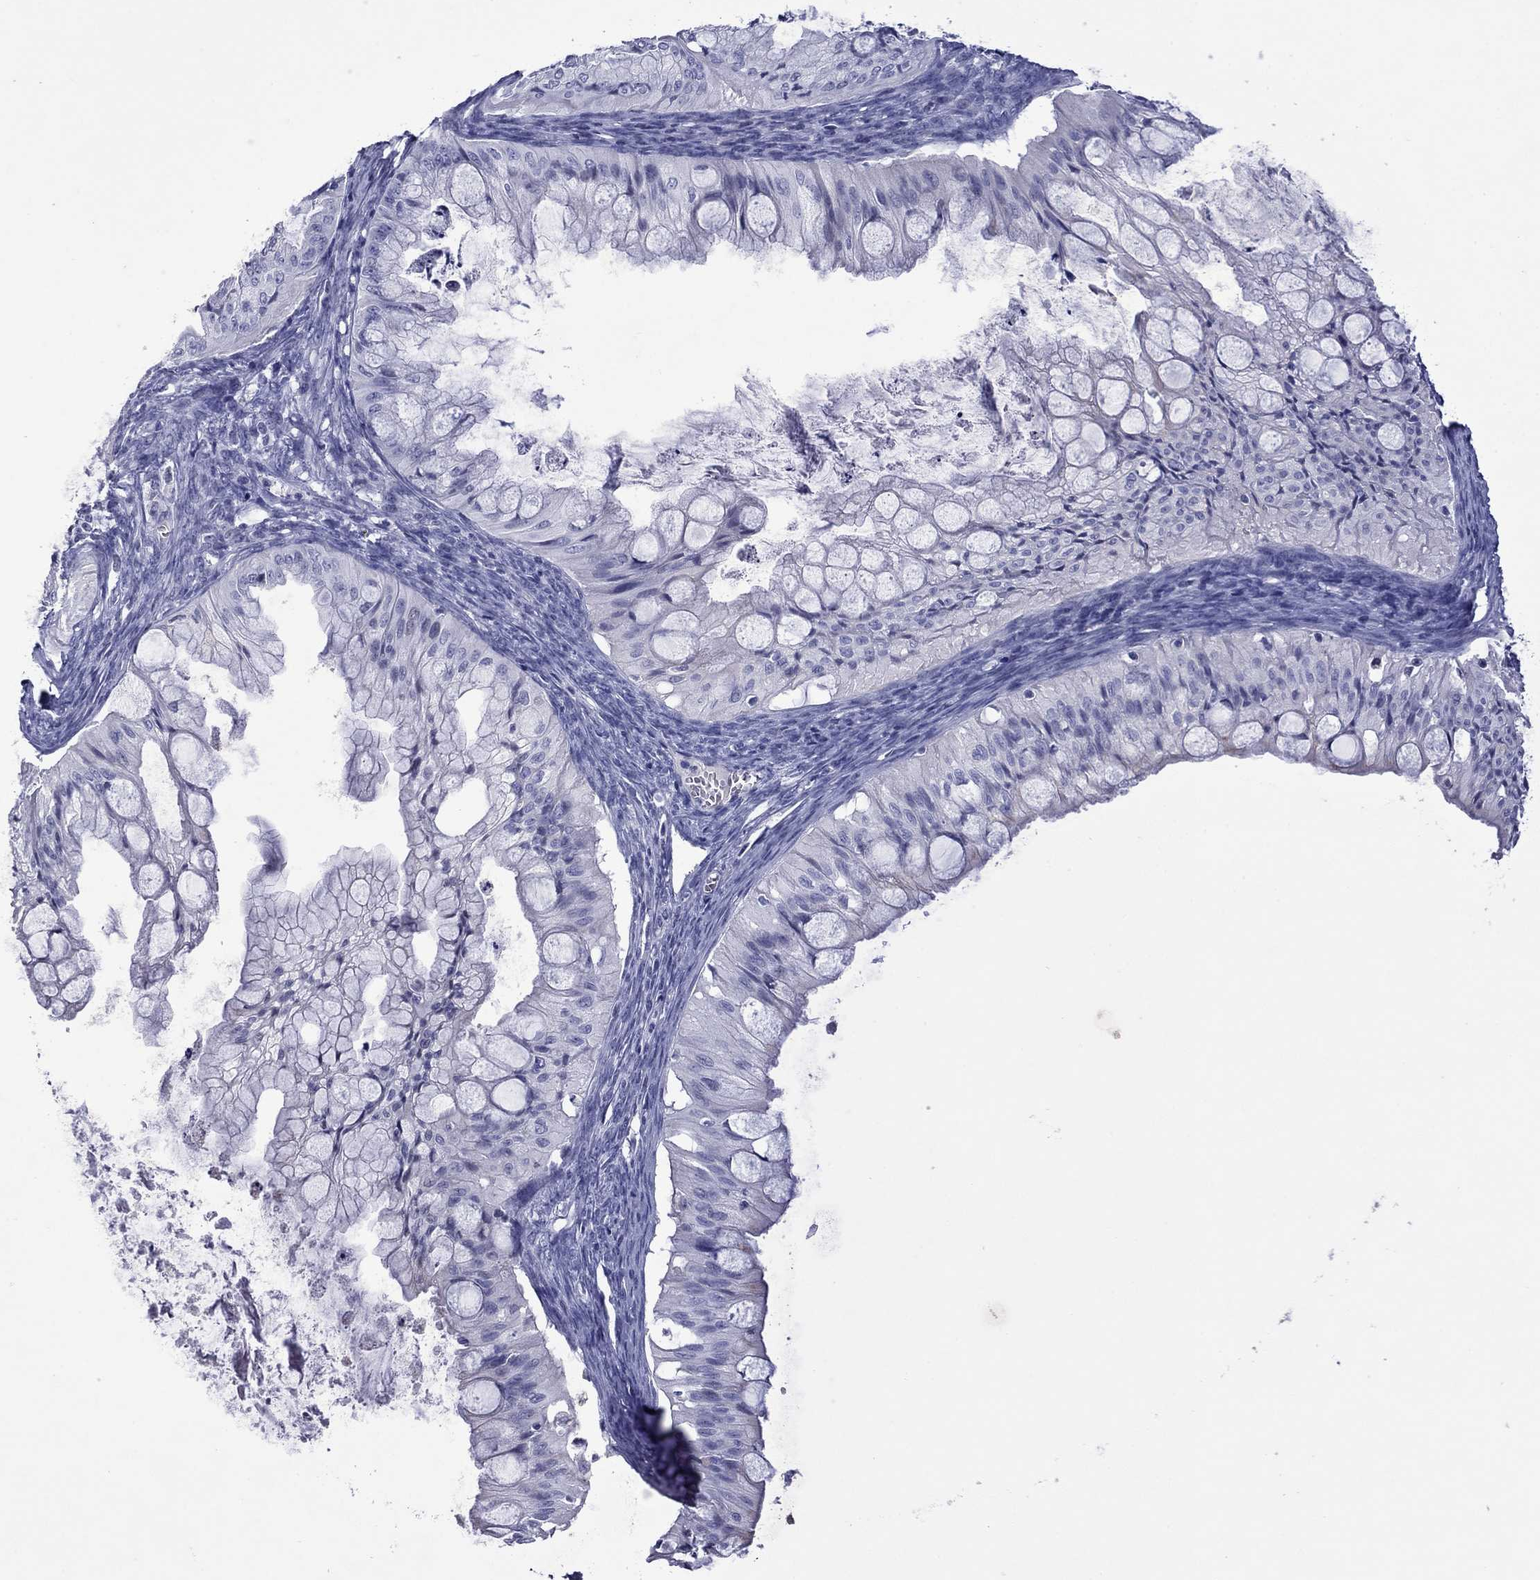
{"staining": {"intensity": "negative", "quantity": "none", "location": "none"}, "tissue": "ovarian cancer", "cell_type": "Tumor cells", "image_type": "cancer", "snomed": [{"axis": "morphology", "description": "Cystadenocarcinoma, mucinous, NOS"}, {"axis": "topography", "description": "Ovary"}], "caption": "The image shows no staining of tumor cells in ovarian cancer (mucinous cystadenocarcinoma).", "gene": "PIWIL1", "patient": {"sex": "female", "age": 57}}